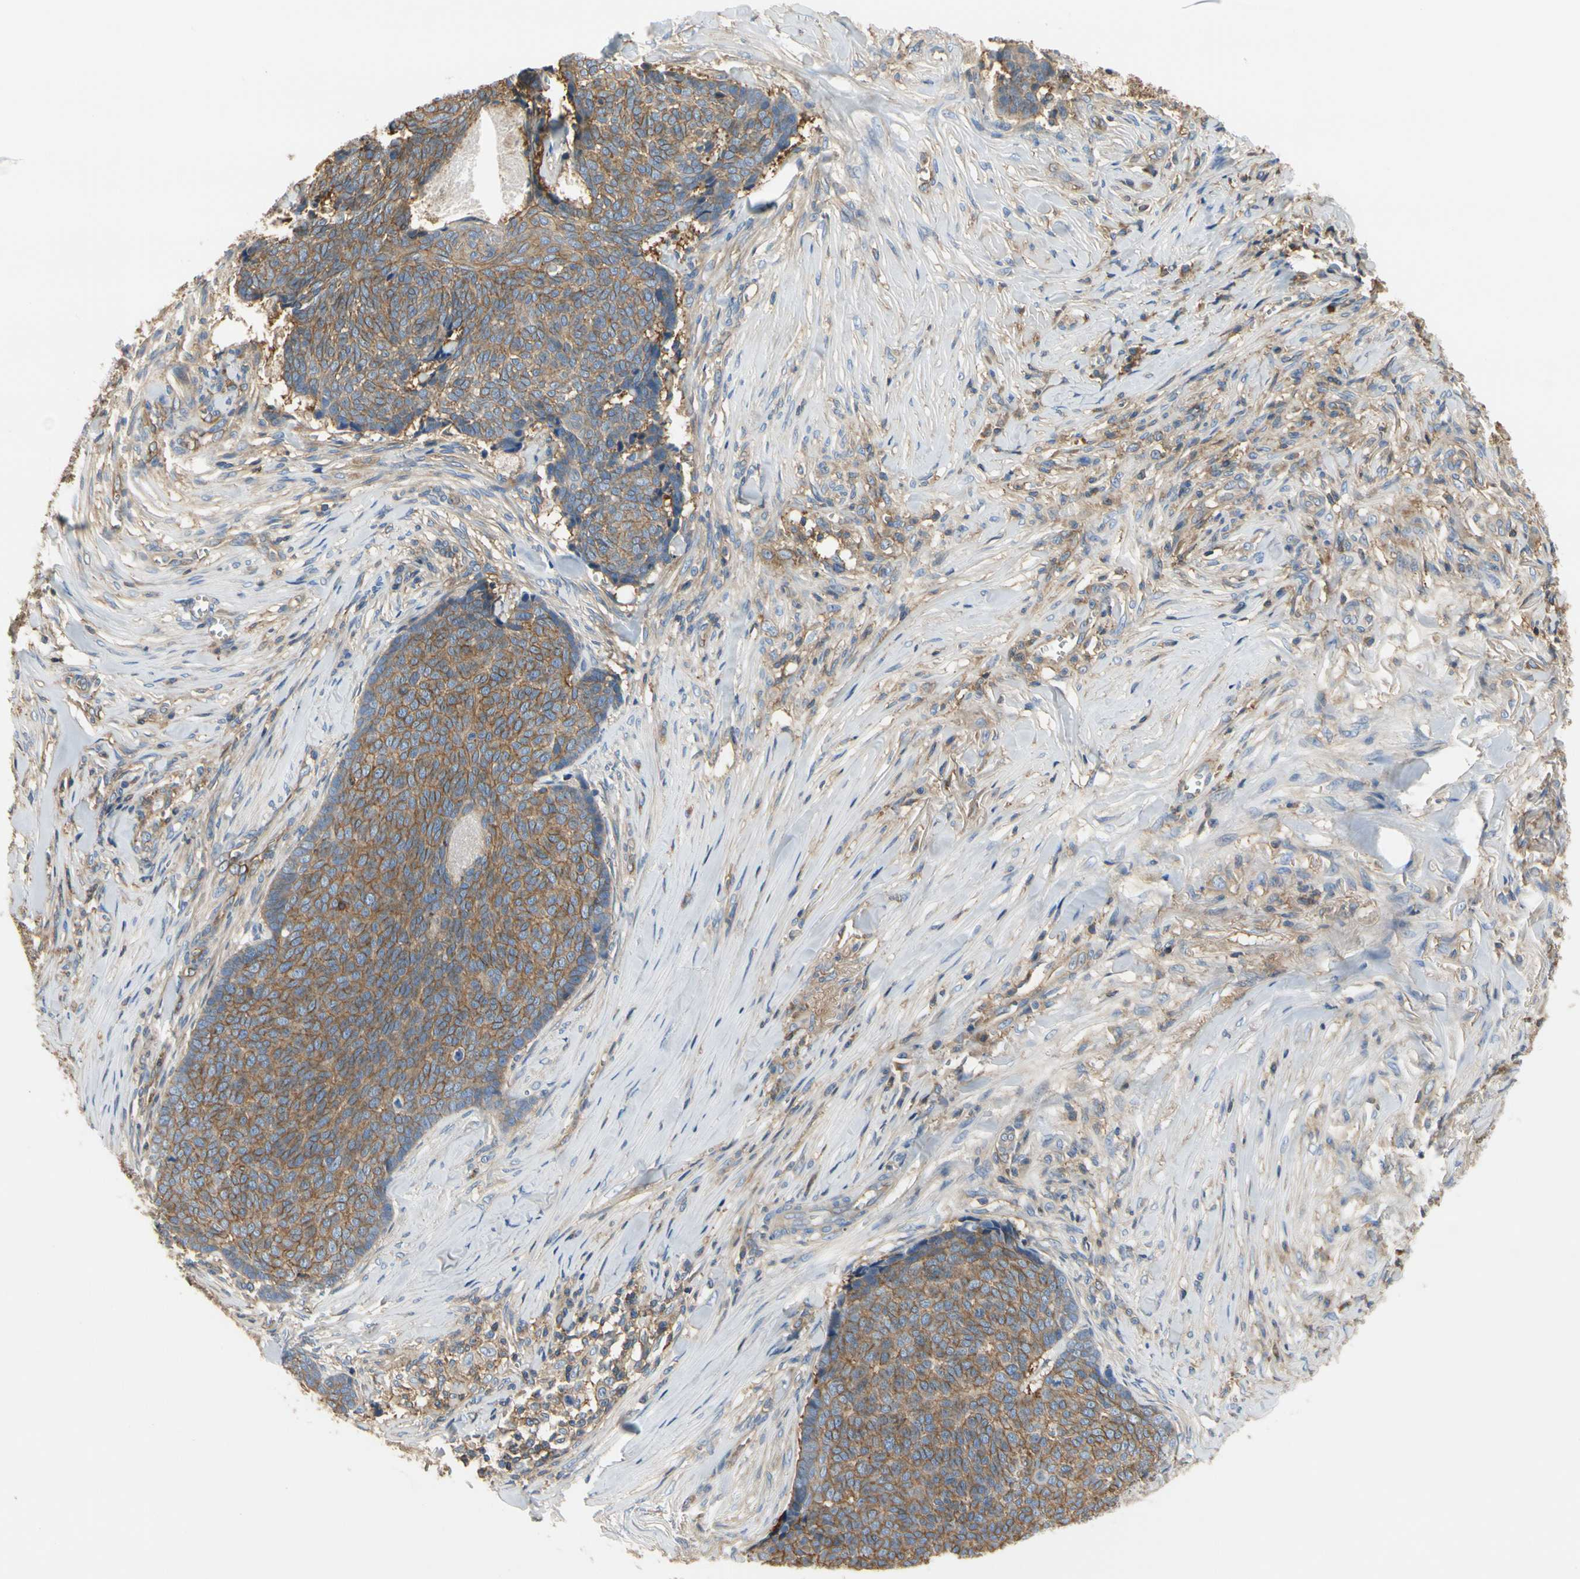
{"staining": {"intensity": "moderate", "quantity": ">75%", "location": "cytoplasmic/membranous"}, "tissue": "skin cancer", "cell_type": "Tumor cells", "image_type": "cancer", "snomed": [{"axis": "morphology", "description": "Basal cell carcinoma"}, {"axis": "topography", "description": "Skin"}], "caption": "Protein analysis of skin cancer tissue exhibits moderate cytoplasmic/membranous staining in approximately >75% of tumor cells.", "gene": "IL1RL1", "patient": {"sex": "male", "age": 84}}